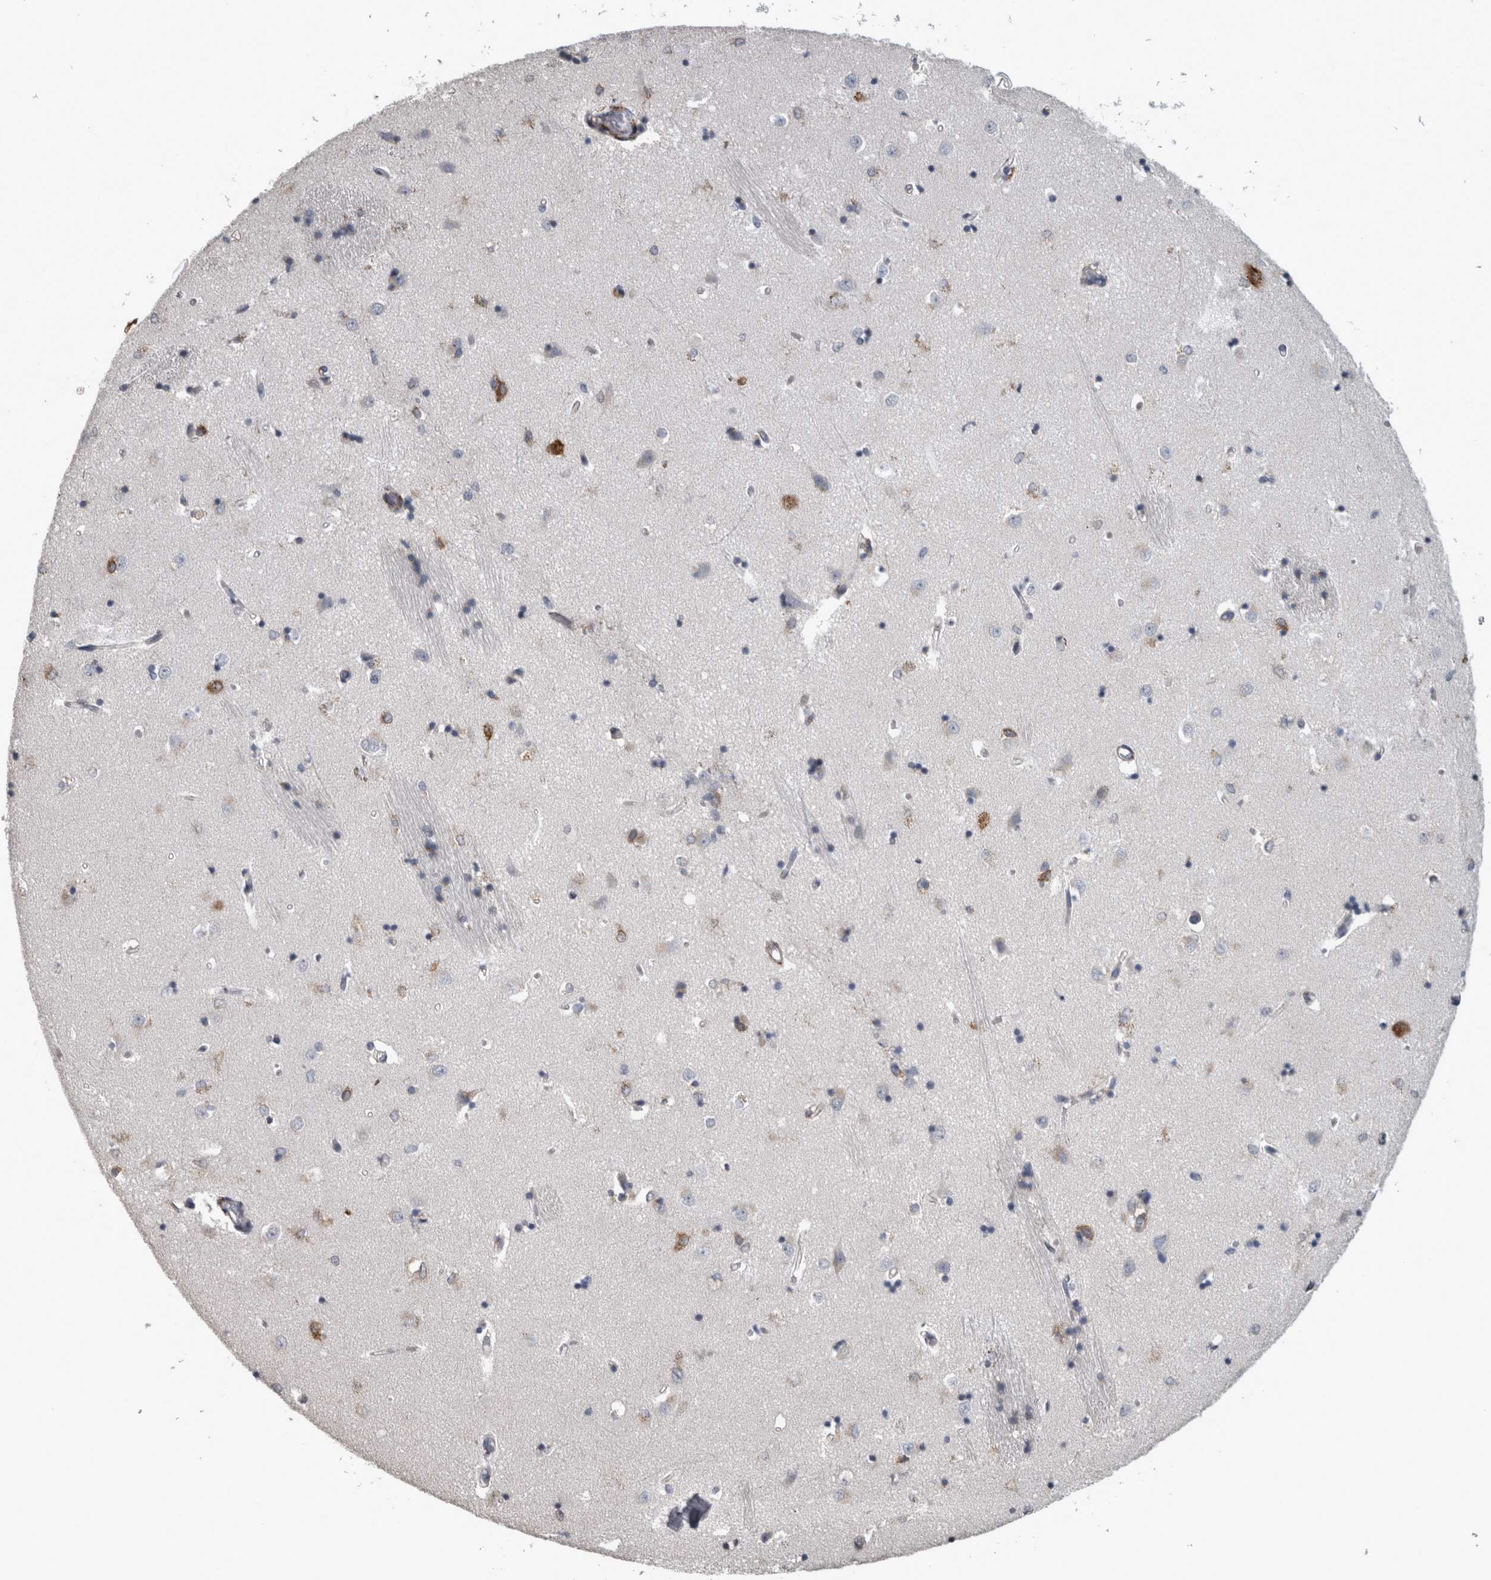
{"staining": {"intensity": "strong", "quantity": "25%-75%", "location": "cytoplasmic/membranous"}, "tissue": "caudate", "cell_type": "Glial cells", "image_type": "normal", "snomed": [{"axis": "morphology", "description": "Normal tissue, NOS"}, {"axis": "topography", "description": "Lateral ventricle wall"}], "caption": "IHC (DAB) staining of unremarkable caudate displays strong cytoplasmic/membranous protein staining in about 25%-75% of glial cells. Immunohistochemistry stains the protein of interest in brown and the nuclei are stained blue.", "gene": "FHIP2B", "patient": {"sex": "male", "age": 45}}